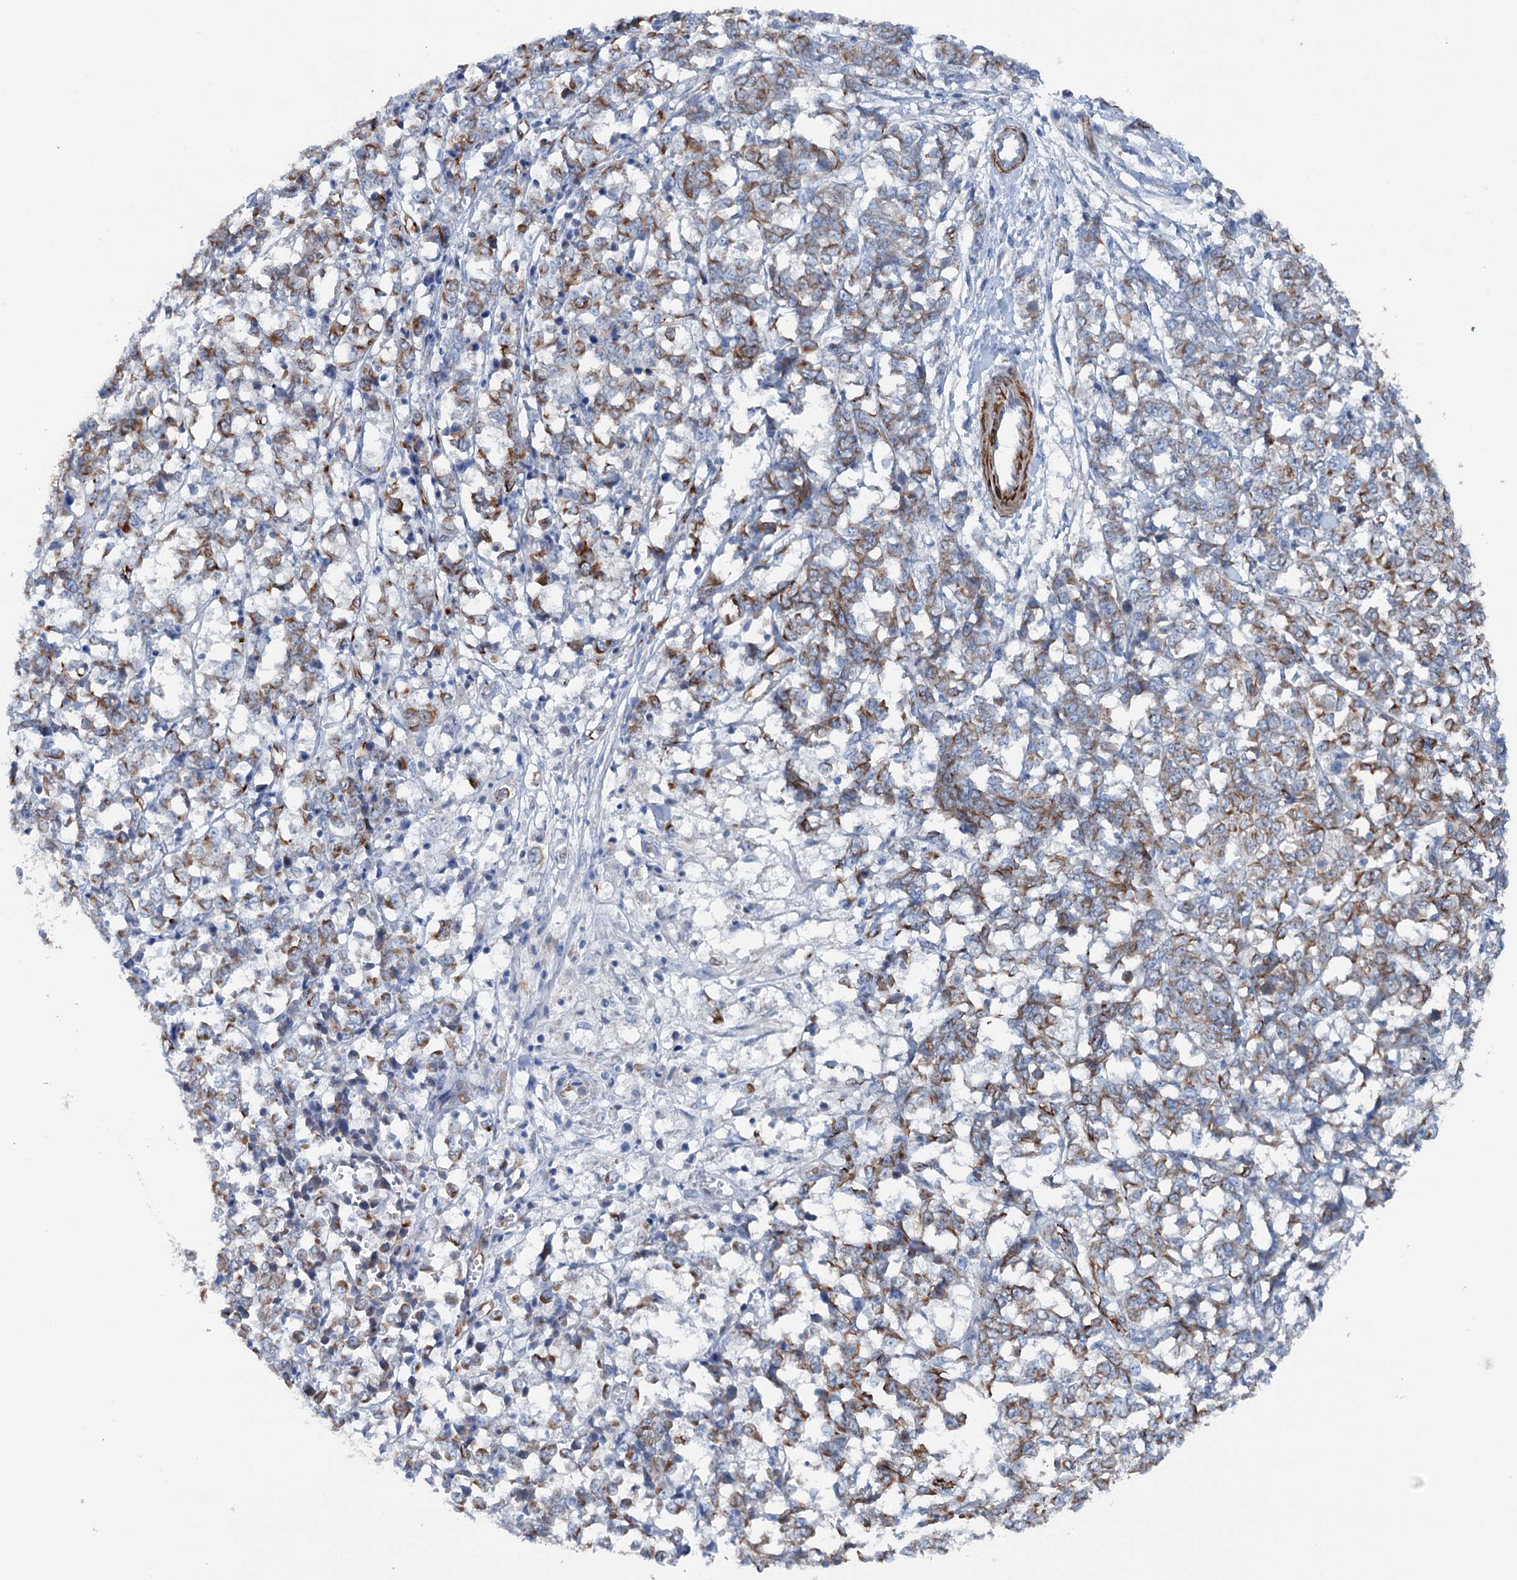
{"staining": {"intensity": "weak", "quantity": ">75%", "location": "cytoplasmic/membranous"}, "tissue": "melanoma", "cell_type": "Tumor cells", "image_type": "cancer", "snomed": [{"axis": "morphology", "description": "Malignant melanoma, NOS"}, {"axis": "topography", "description": "Skin"}], "caption": "The image reveals a brown stain indicating the presence of a protein in the cytoplasmic/membranous of tumor cells in melanoma. (DAB (3,3'-diaminobenzidine) IHC with brightfield microscopy, high magnification).", "gene": "CALCOCO1", "patient": {"sex": "female", "age": 72}}